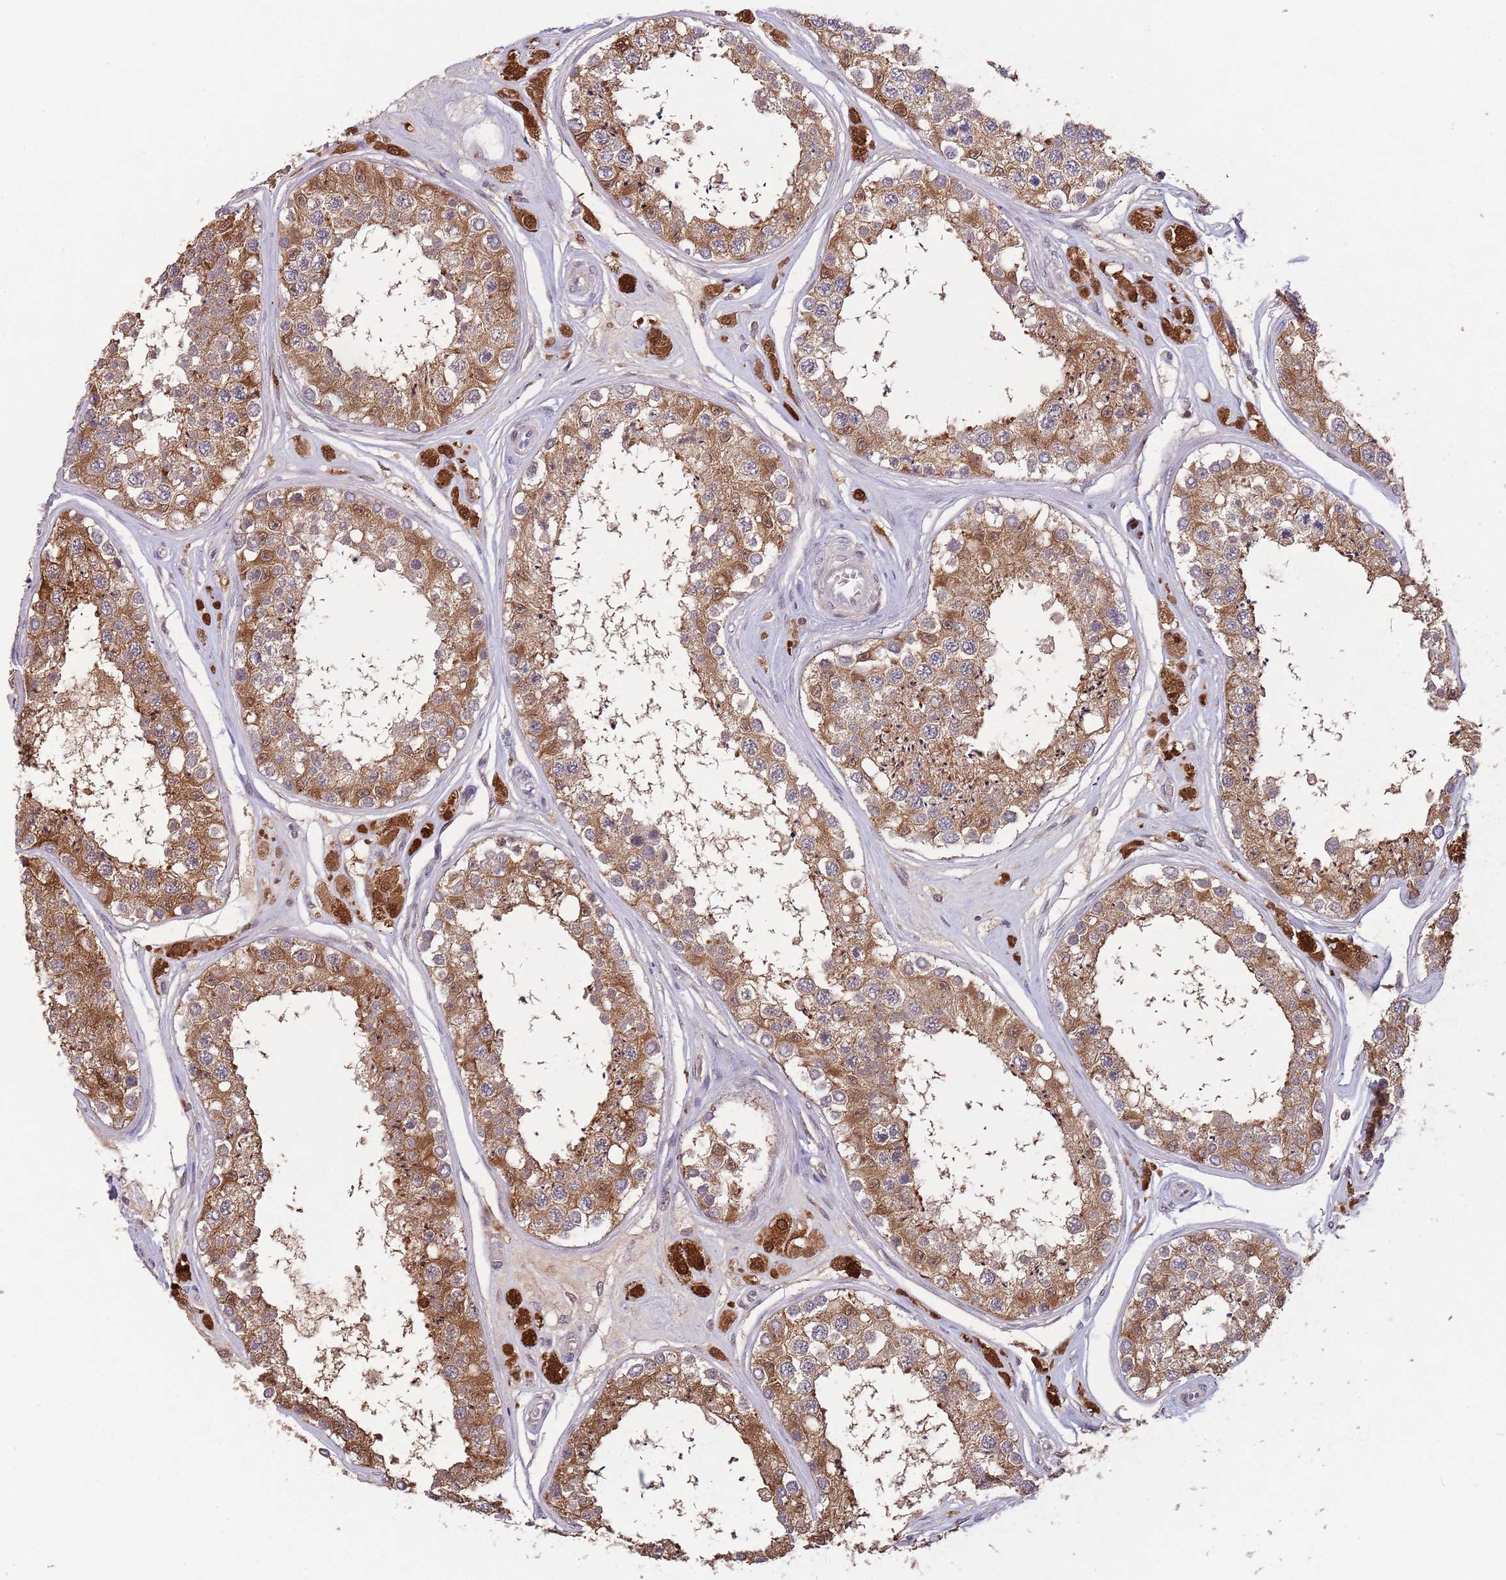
{"staining": {"intensity": "strong", "quantity": ">75%", "location": "cytoplasmic/membranous,nuclear"}, "tissue": "testis", "cell_type": "Cells in seminiferous ducts", "image_type": "normal", "snomed": [{"axis": "morphology", "description": "Normal tissue, NOS"}, {"axis": "topography", "description": "Testis"}], "caption": "A high amount of strong cytoplasmic/membranous,nuclear positivity is appreciated in approximately >75% of cells in seminiferous ducts in normal testis. Nuclei are stained in blue.", "gene": "ZNF639", "patient": {"sex": "male", "age": 25}}